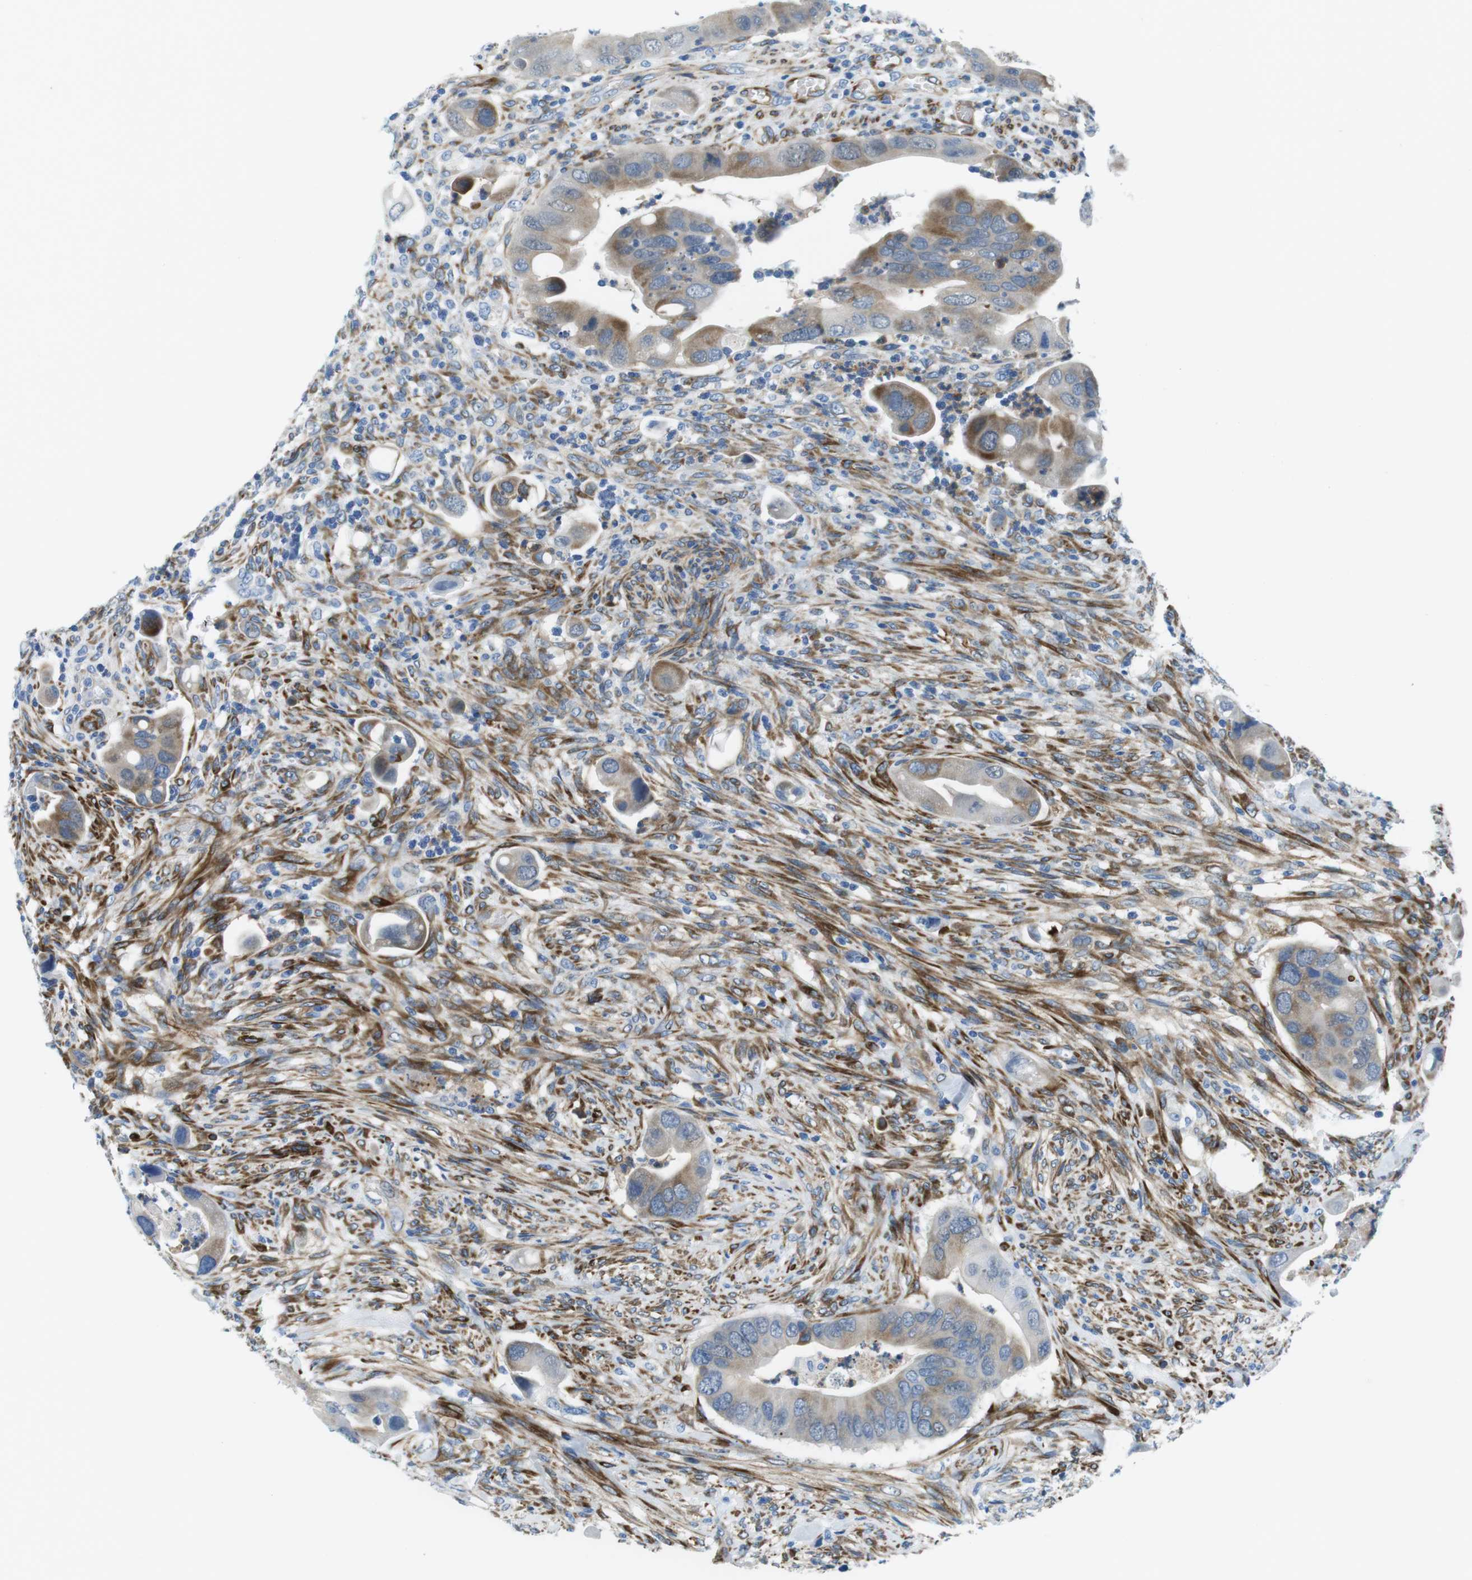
{"staining": {"intensity": "moderate", "quantity": "25%-75%", "location": "cytoplasmic/membranous"}, "tissue": "colorectal cancer", "cell_type": "Tumor cells", "image_type": "cancer", "snomed": [{"axis": "morphology", "description": "Adenocarcinoma, NOS"}, {"axis": "topography", "description": "Rectum"}], "caption": "This is an image of IHC staining of colorectal cancer (adenocarcinoma), which shows moderate positivity in the cytoplasmic/membranous of tumor cells.", "gene": "EMP2", "patient": {"sex": "female", "age": 57}}